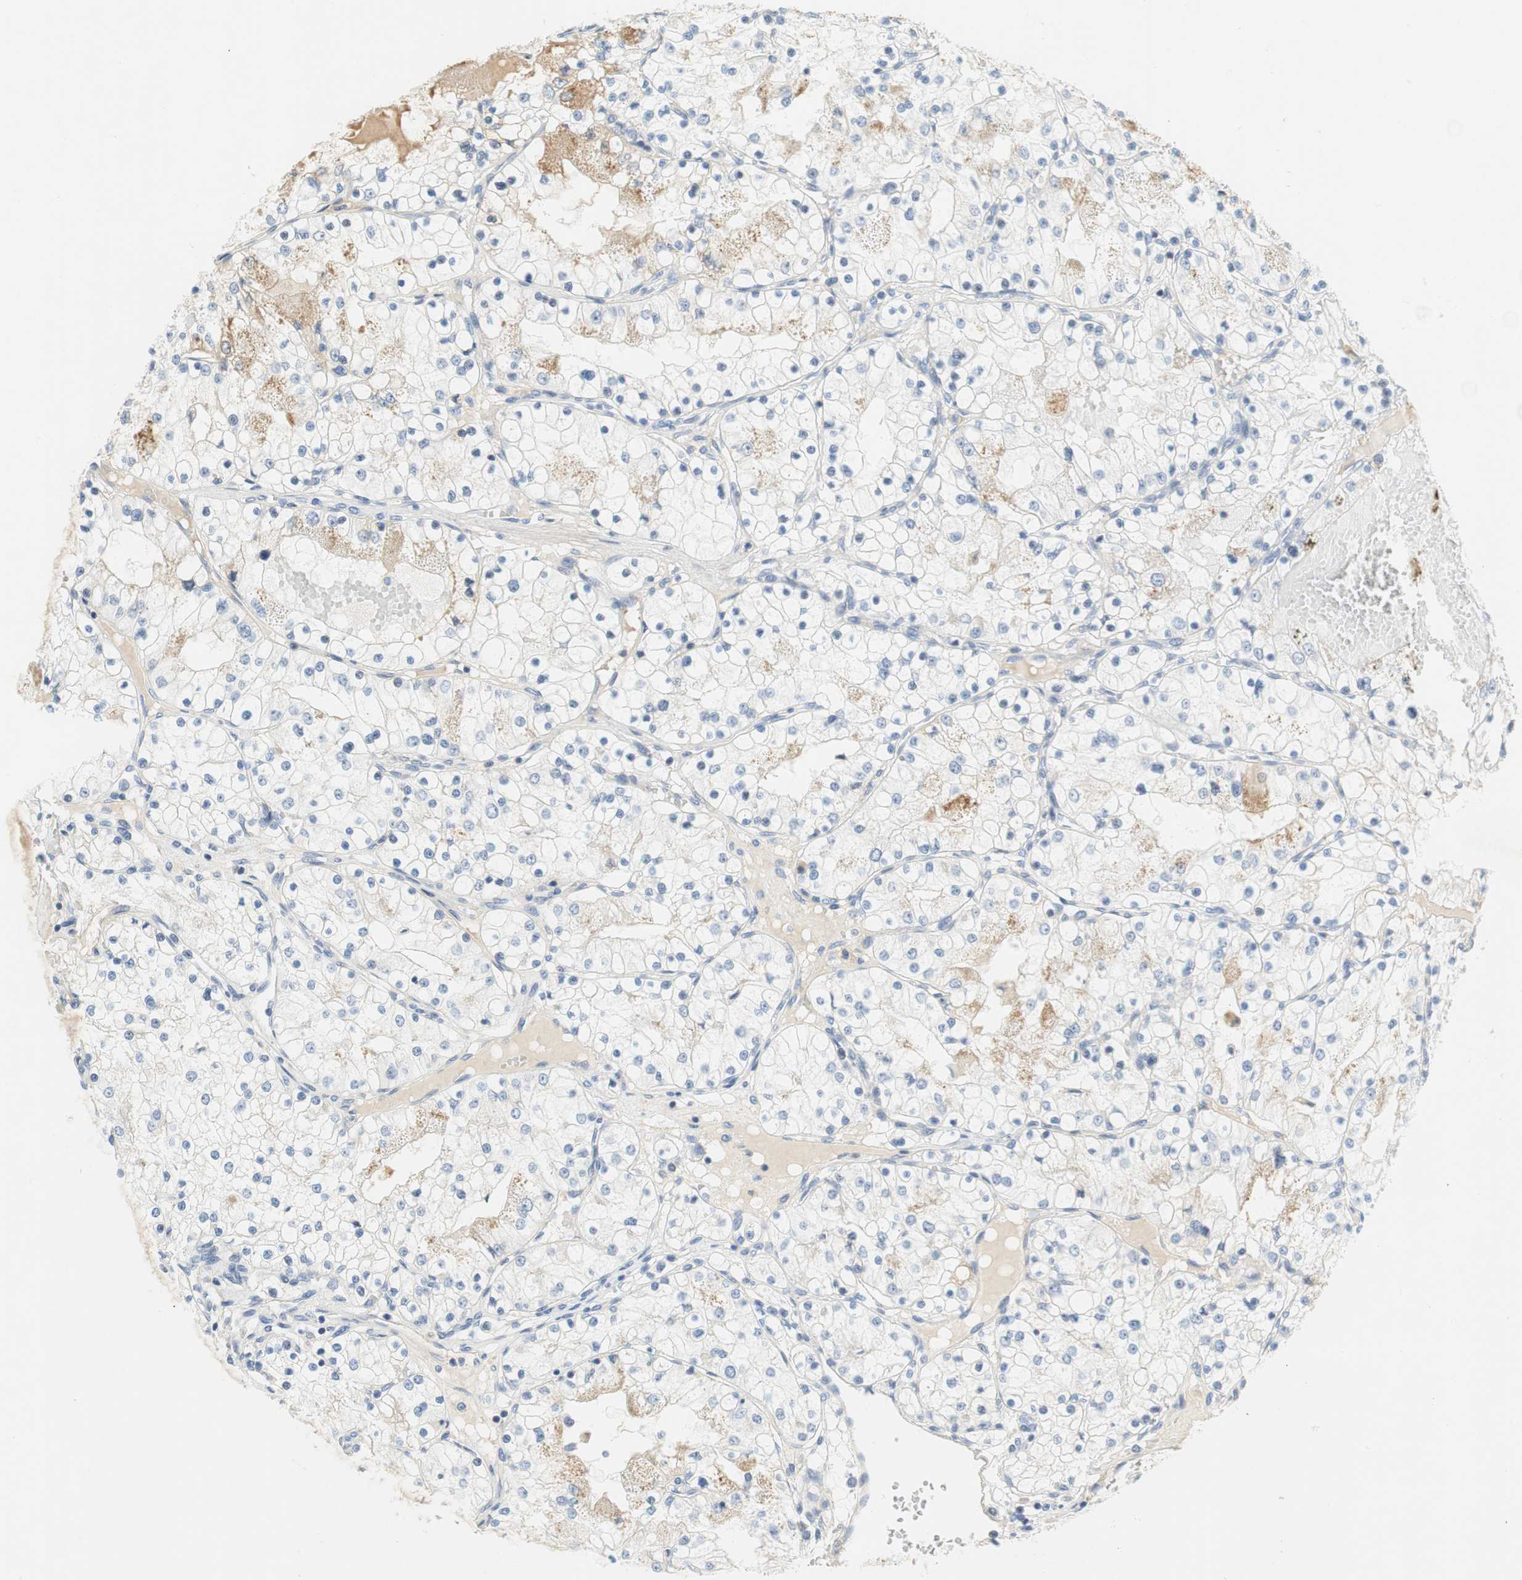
{"staining": {"intensity": "weak", "quantity": "<25%", "location": "cytoplasmic/membranous"}, "tissue": "renal cancer", "cell_type": "Tumor cells", "image_type": "cancer", "snomed": [{"axis": "morphology", "description": "Adenocarcinoma, NOS"}, {"axis": "topography", "description": "Kidney"}], "caption": "An immunohistochemistry micrograph of adenocarcinoma (renal) is shown. There is no staining in tumor cells of adenocarcinoma (renal).", "gene": "CCM2L", "patient": {"sex": "male", "age": 68}}